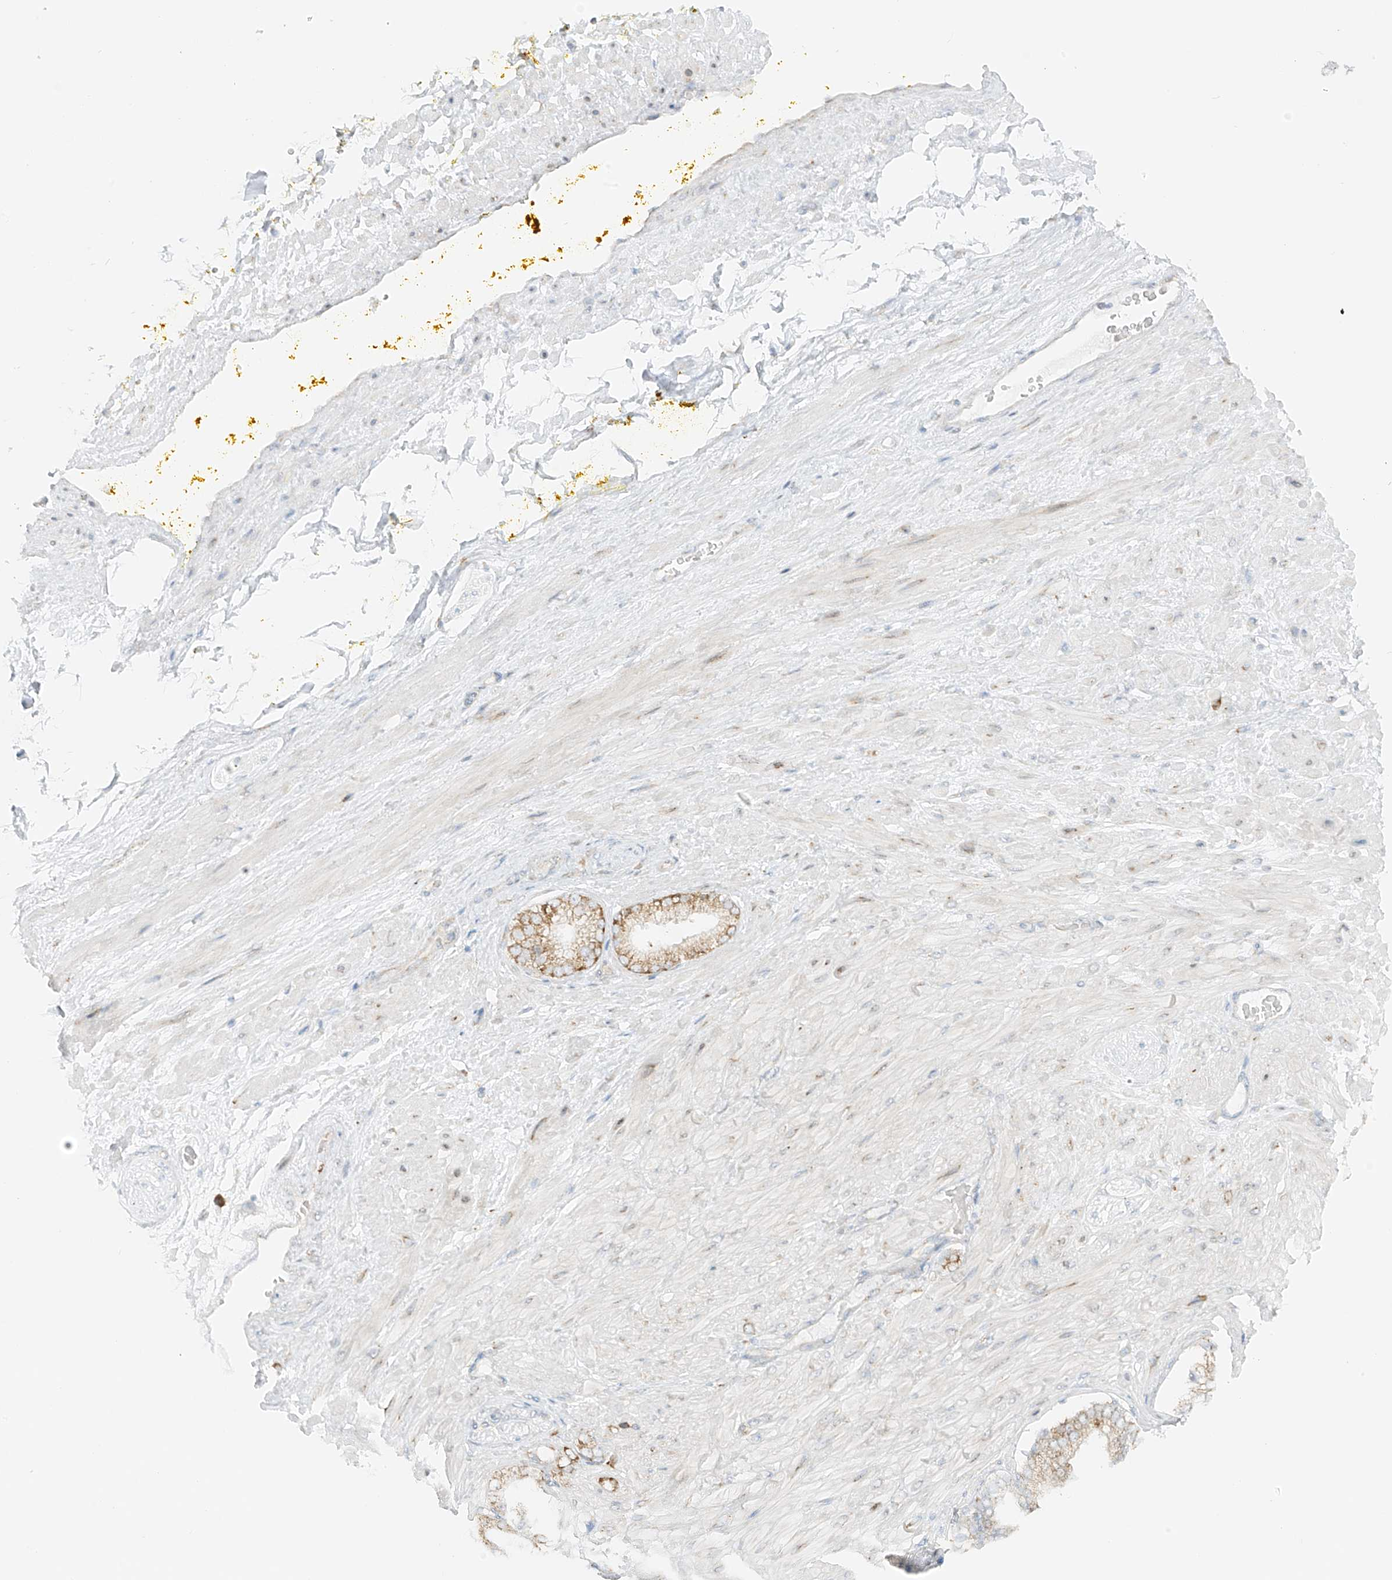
{"staining": {"intensity": "negative", "quantity": "none", "location": "none"}, "tissue": "soft tissue", "cell_type": "Fibroblasts", "image_type": "normal", "snomed": [{"axis": "morphology", "description": "Normal tissue, NOS"}, {"axis": "morphology", "description": "Adenocarcinoma, Low grade"}, {"axis": "topography", "description": "Prostate"}, {"axis": "topography", "description": "Peripheral nerve tissue"}], "caption": "Immunohistochemical staining of normal soft tissue displays no significant positivity in fibroblasts.", "gene": "LRRC59", "patient": {"sex": "male", "age": 63}}